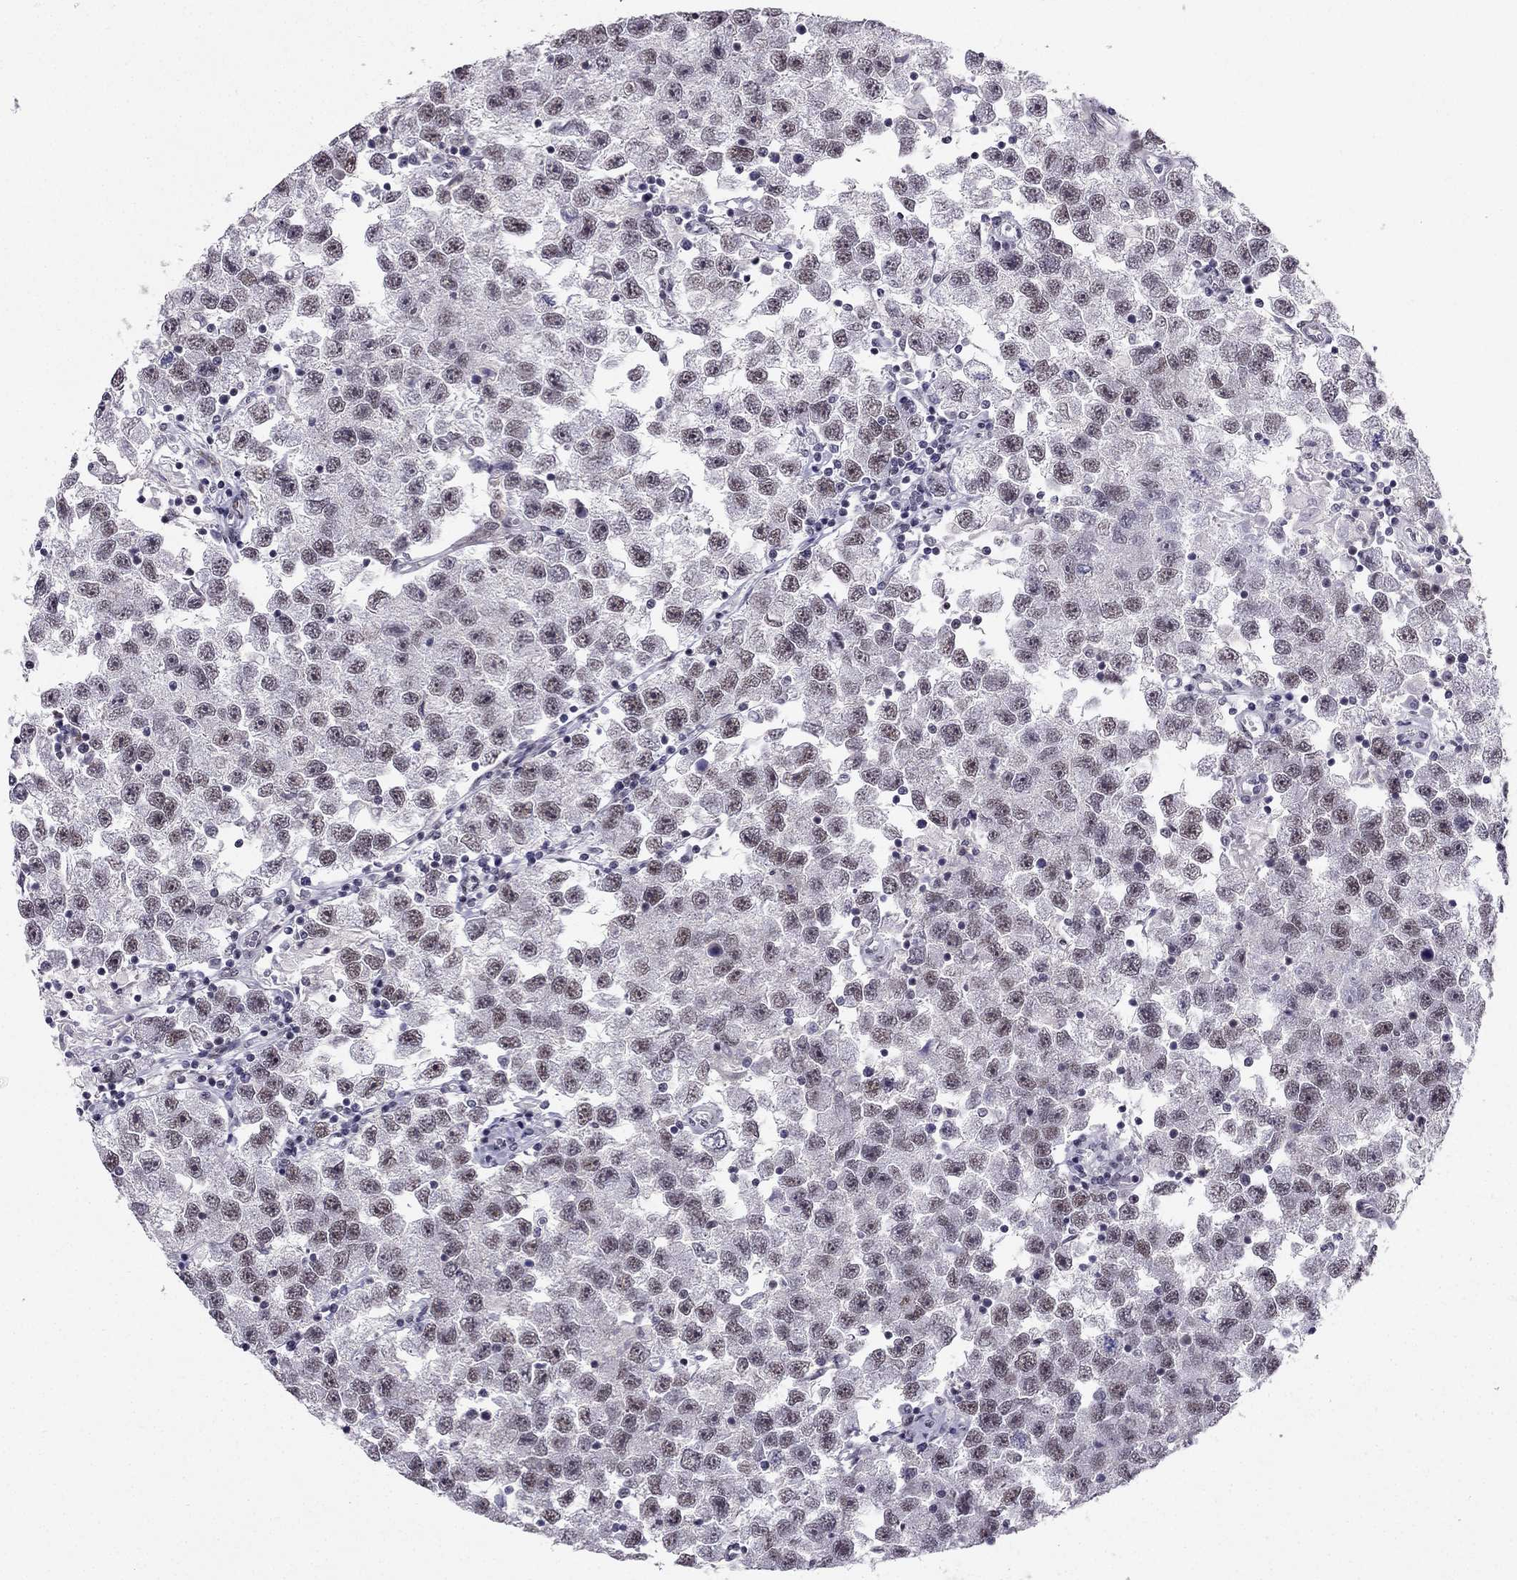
{"staining": {"intensity": "negative", "quantity": "none", "location": "none"}, "tissue": "testis cancer", "cell_type": "Tumor cells", "image_type": "cancer", "snomed": [{"axis": "morphology", "description": "Seminoma, NOS"}, {"axis": "topography", "description": "Testis"}], "caption": "An immunohistochemistry (IHC) image of testis cancer (seminoma) is shown. There is no staining in tumor cells of testis cancer (seminoma).", "gene": "RPRD2", "patient": {"sex": "male", "age": 26}}